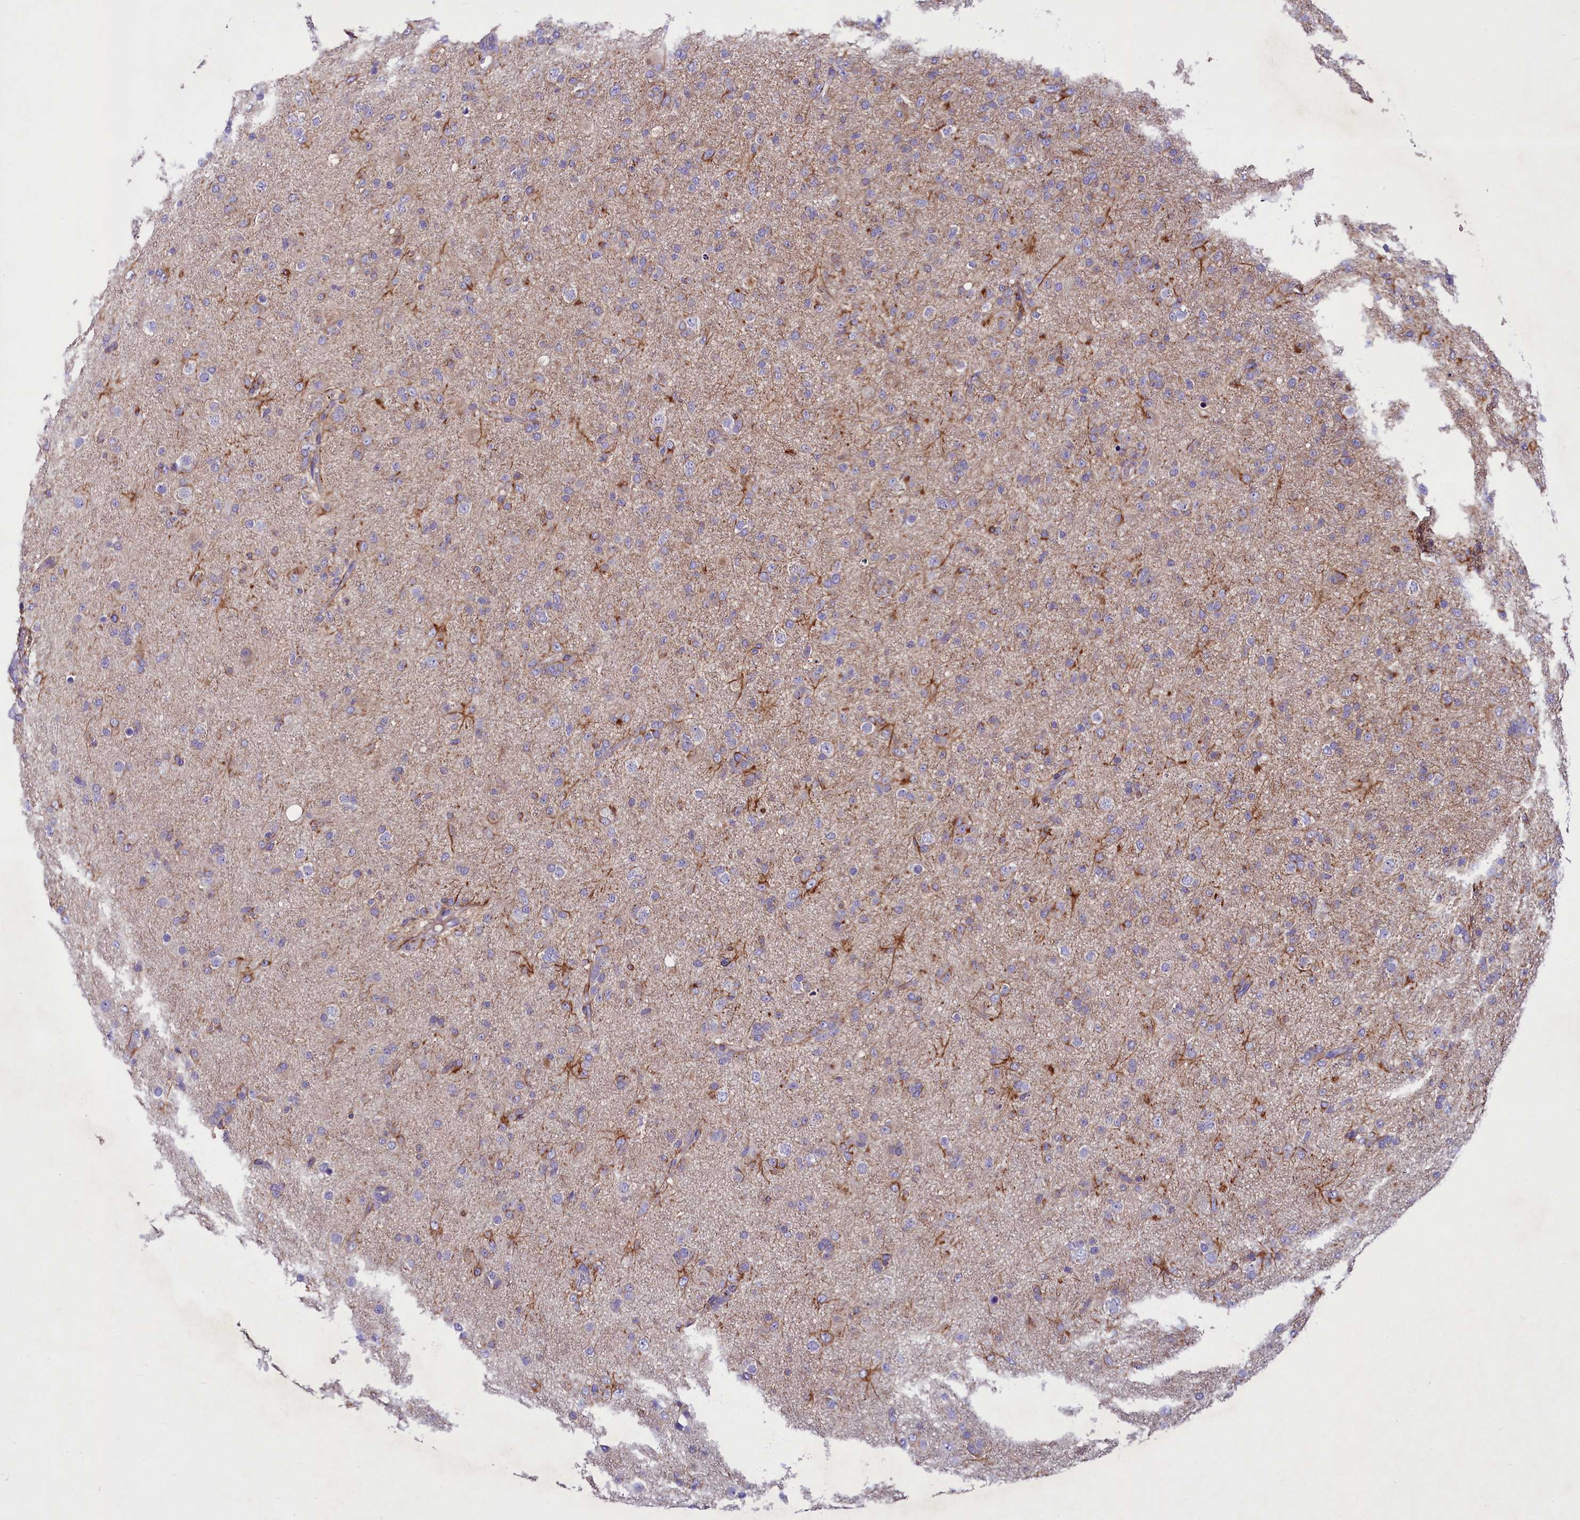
{"staining": {"intensity": "negative", "quantity": "none", "location": "none"}, "tissue": "glioma", "cell_type": "Tumor cells", "image_type": "cancer", "snomed": [{"axis": "morphology", "description": "Glioma, malignant, Low grade"}, {"axis": "topography", "description": "Brain"}], "caption": "Immunohistochemistry (IHC) of human malignant glioma (low-grade) shows no expression in tumor cells. (DAB immunohistochemistry visualized using brightfield microscopy, high magnification).", "gene": "ABHD5", "patient": {"sex": "male", "age": 65}}